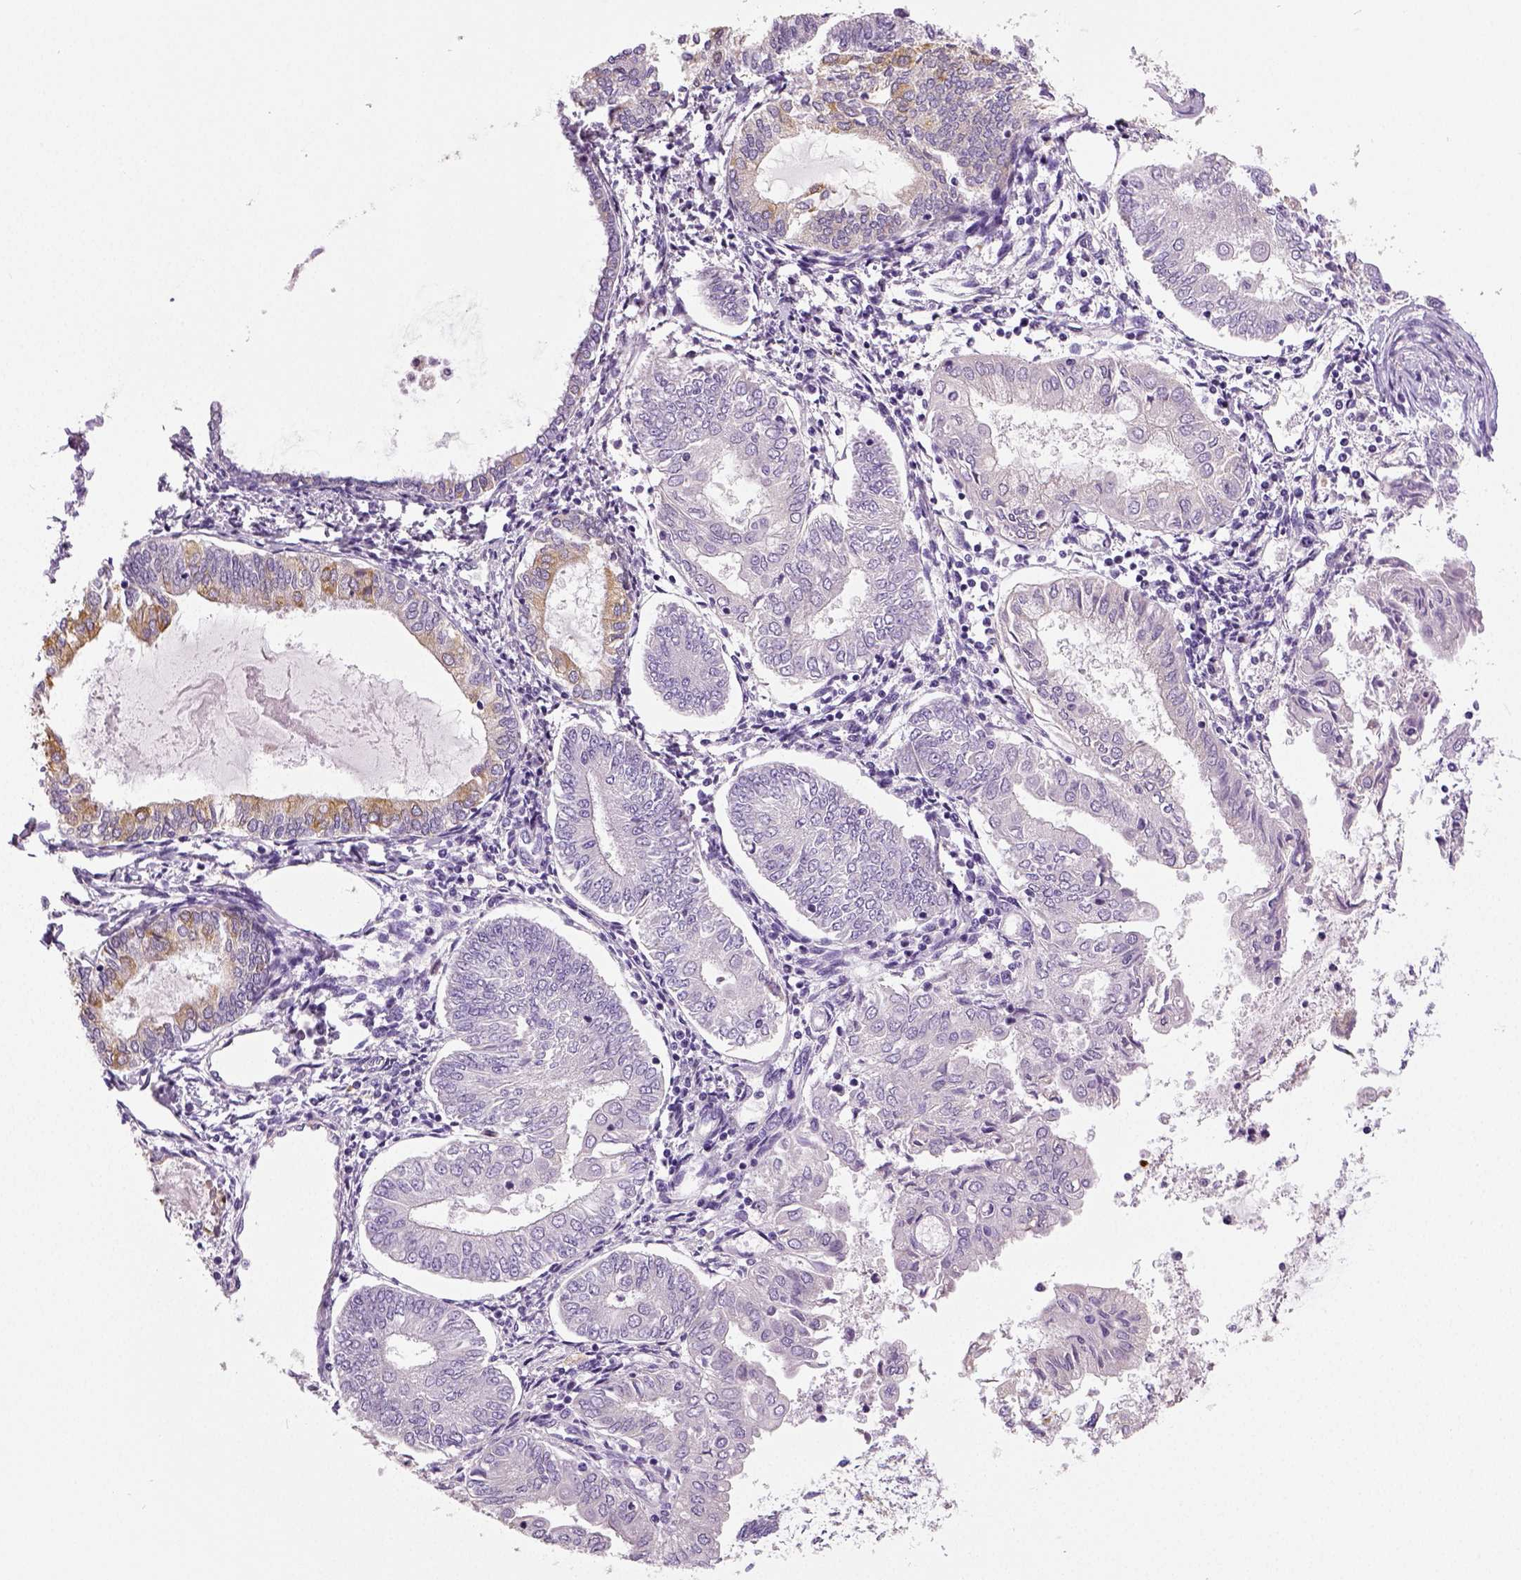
{"staining": {"intensity": "negative", "quantity": "none", "location": "none"}, "tissue": "endometrial cancer", "cell_type": "Tumor cells", "image_type": "cancer", "snomed": [{"axis": "morphology", "description": "Adenocarcinoma, NOS"}, {"axis": "topography", "description": "Endometrium"}], "caption": "Immunohistochemistry (IHC) micrograph of neoplastic tissue: human endometrial cancer stained with DAB (3,3'-diaminobenzidine) reveals no significant protein staining in tumor cells. (DAB immunohistochemistry visualized using brightfield microscopy, high magnification).", "gene": "NECAB2", "patient": {"sex": "female", "age": 68}}